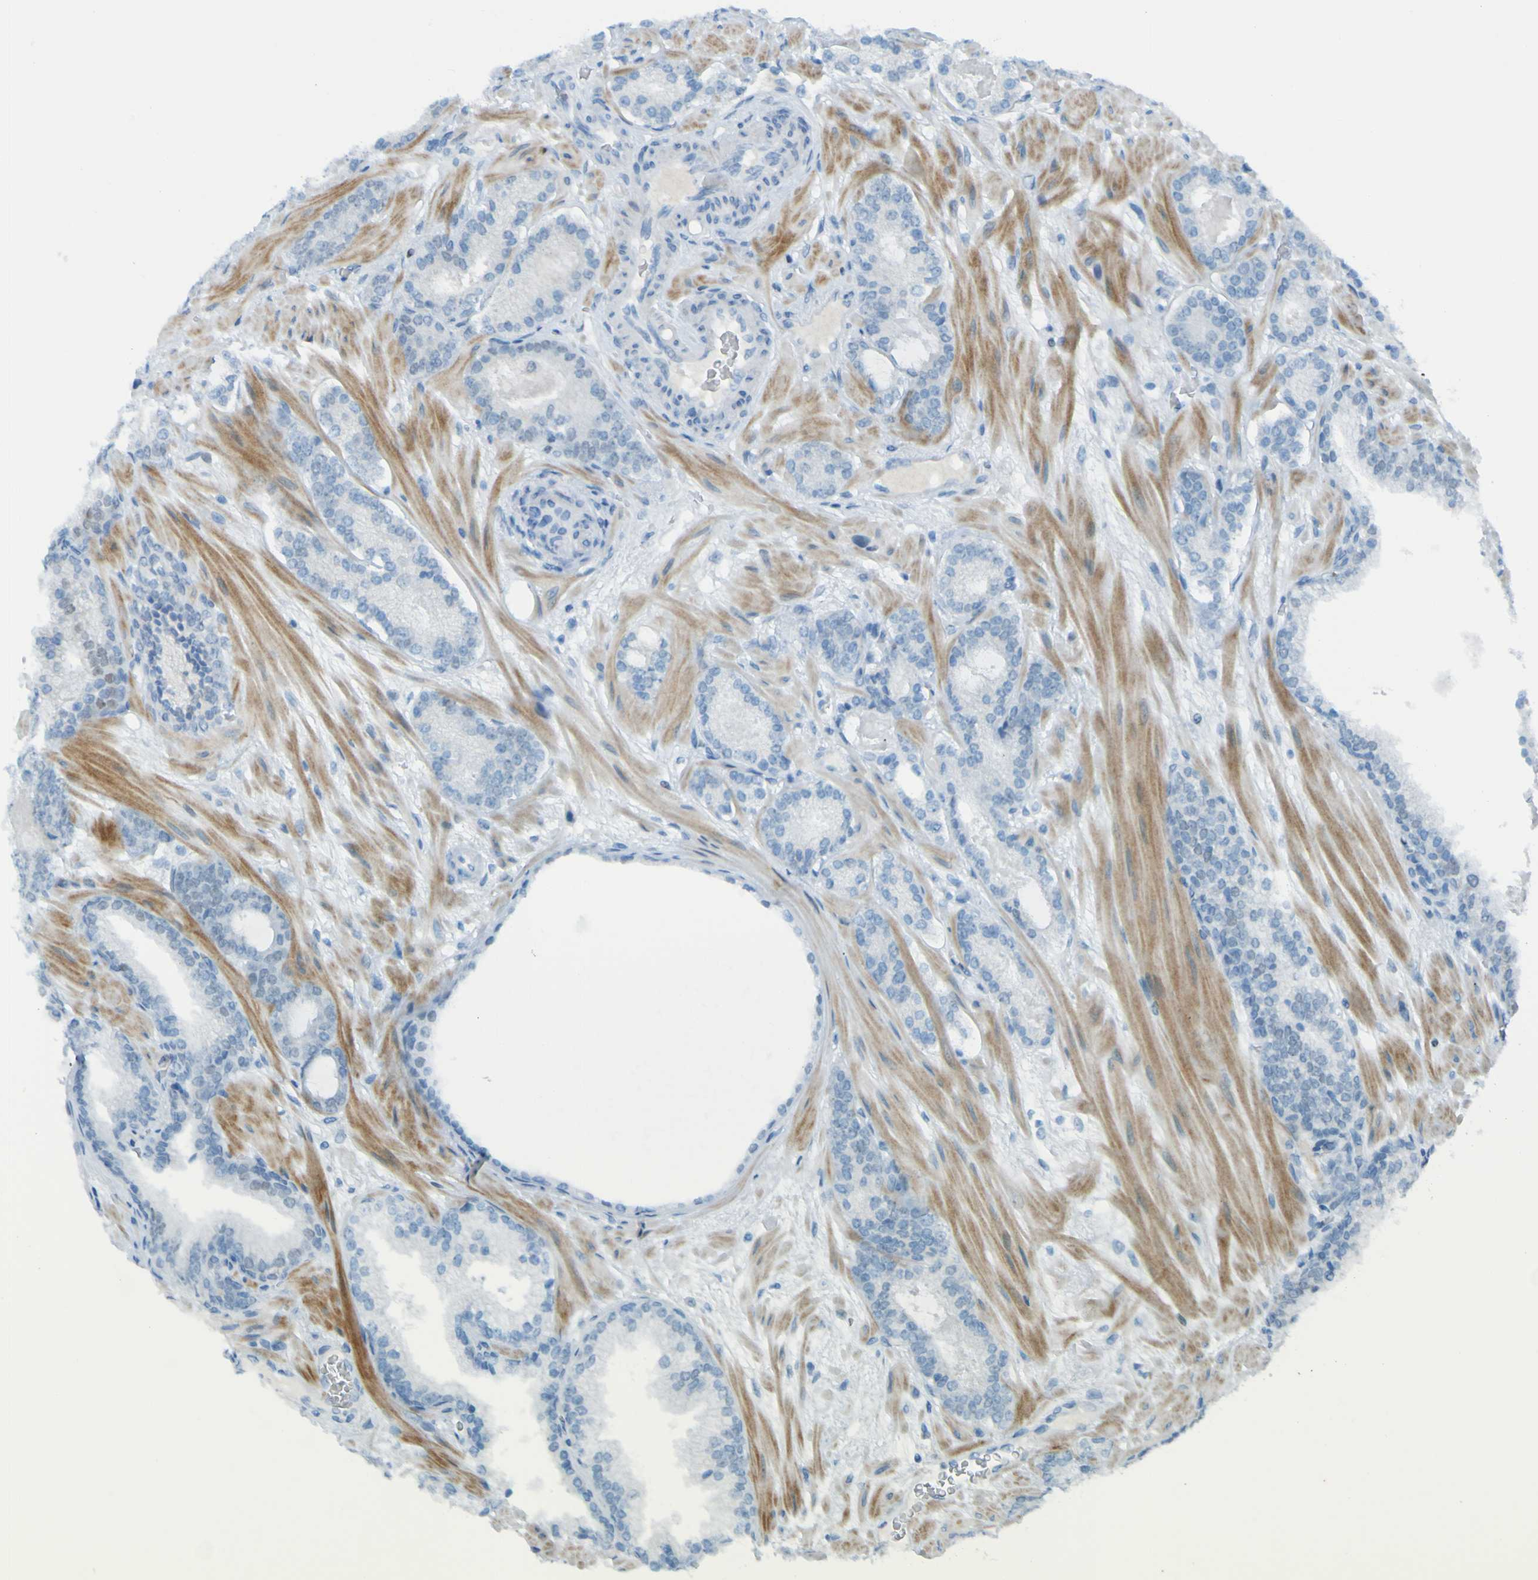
{"staining": {"intensity": "negative", "quantity": "none", "location": "none"}, "tissue": "prostate cancer", "cell_type": "Tumor cells", "image_type": "cancer", "snomed": [{"axis": "morphology", "description": "Adenocarcinoma, Low grade"}, {"axis": "topography", "description": "Prostate"}], "caption": "Immunohistochemistry (IHC) photomicrograph of prostate cancer stained for a protein (brown), which displays no positivity in tumor cells.", "gene": "USP36", "patient": {"sex": "male", "age": 63}}